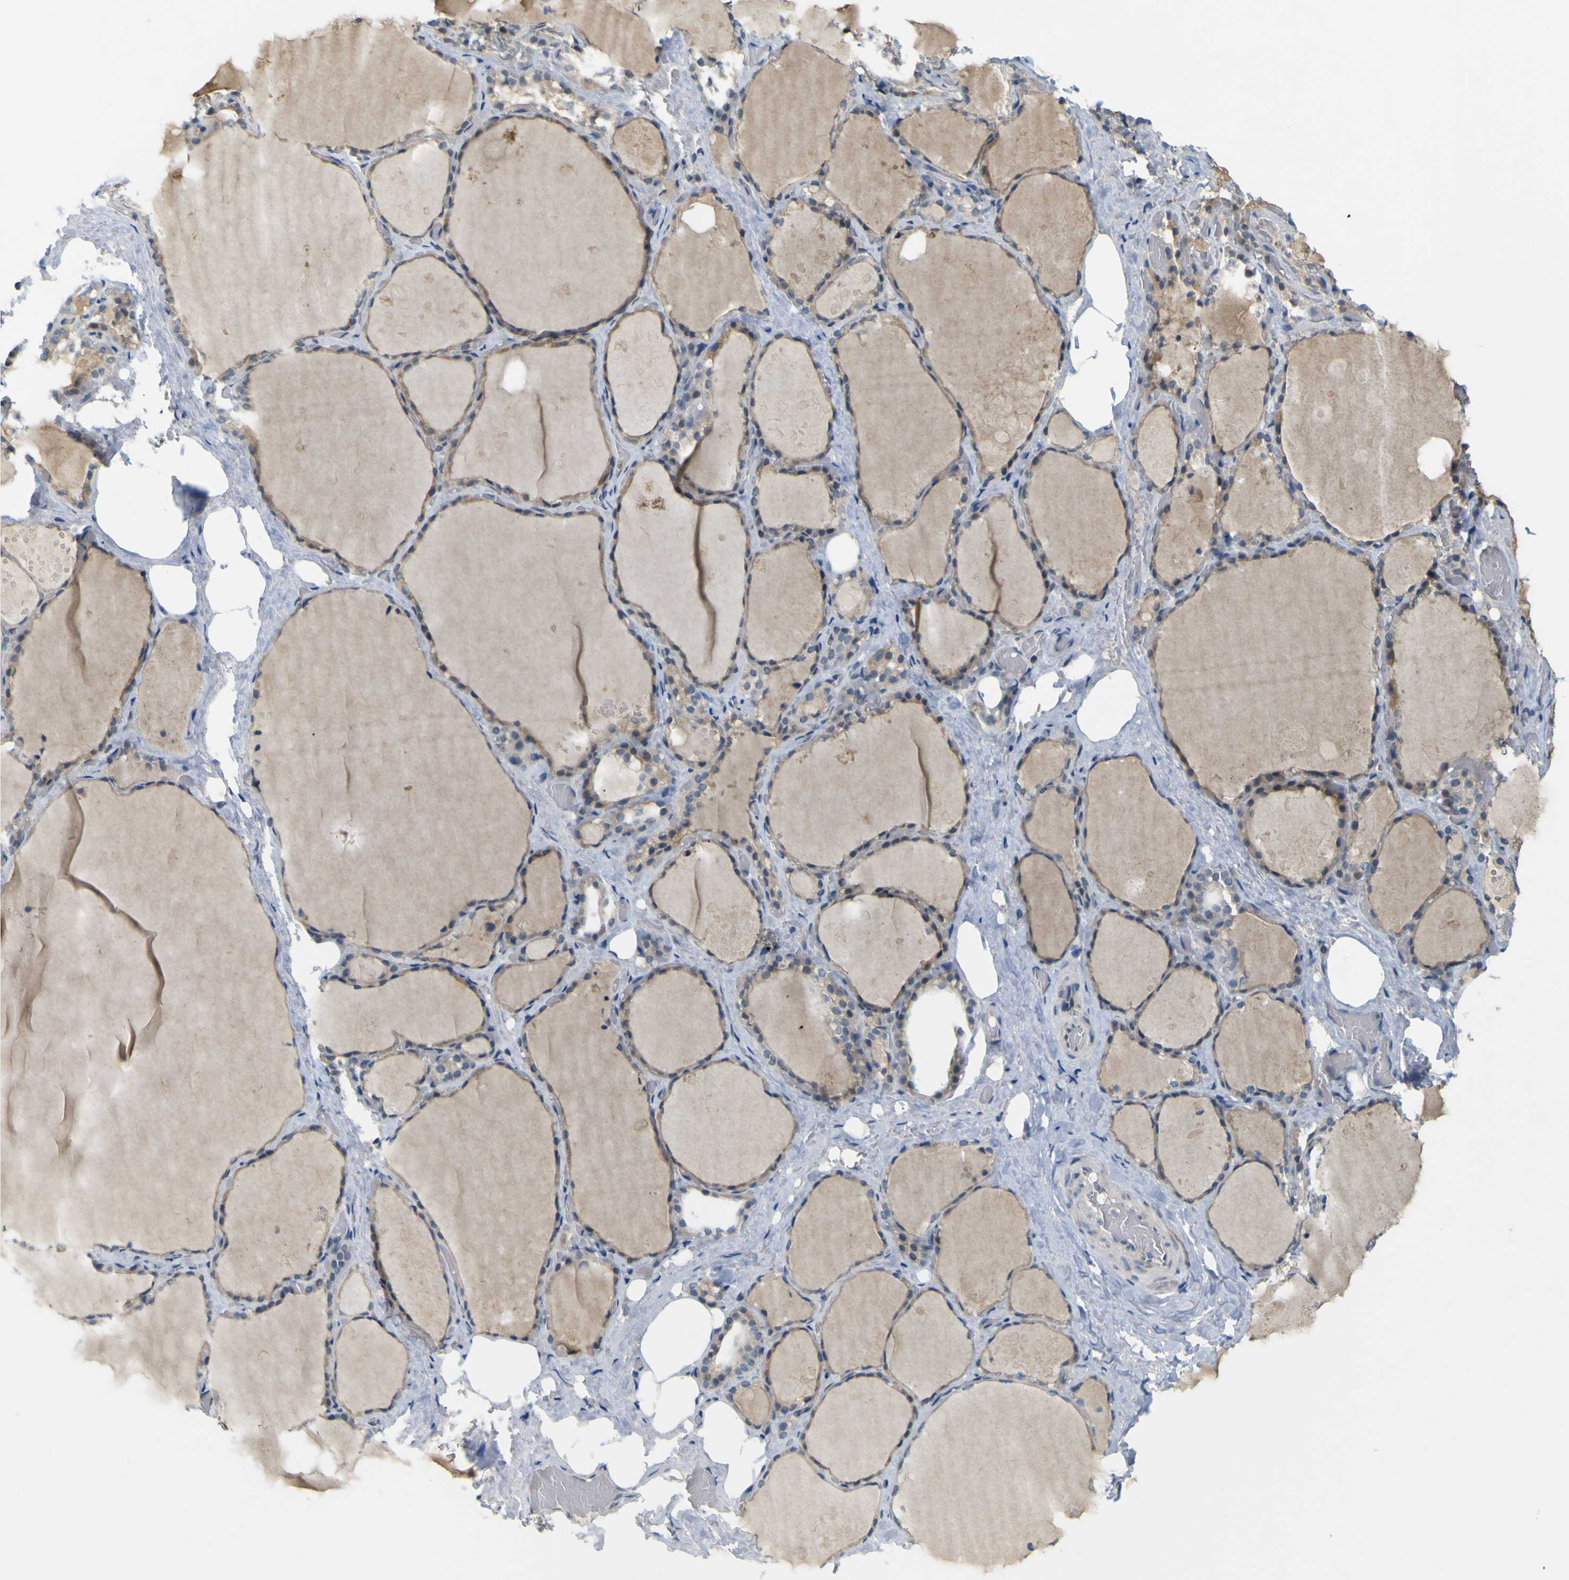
{"staining": {"intensity": "moderate", "quantity": ">75%", "location": "cytoplasmic/membranous"}, "tissue": "thyroid gland", "cell_type": "Glandular cells", "image_type": "normal", "snomed": [{"axis": "morphology", "description": "Normal tissue, NOS"}, {"axis": "topography", "description": "Thyroid gland"}], "caption": "Thyroid gland stained for a protein reveals moderate cytoplasmic/membranous positivity in glandular cells. Using DAB (3,3'-diaminobenzidine) (brown) and hematoxylin (blue) stains, captured at high magnification using brightfield microscopy.", "gene": "IGF2R", "patient": {"sex": "male", "age": 61}}